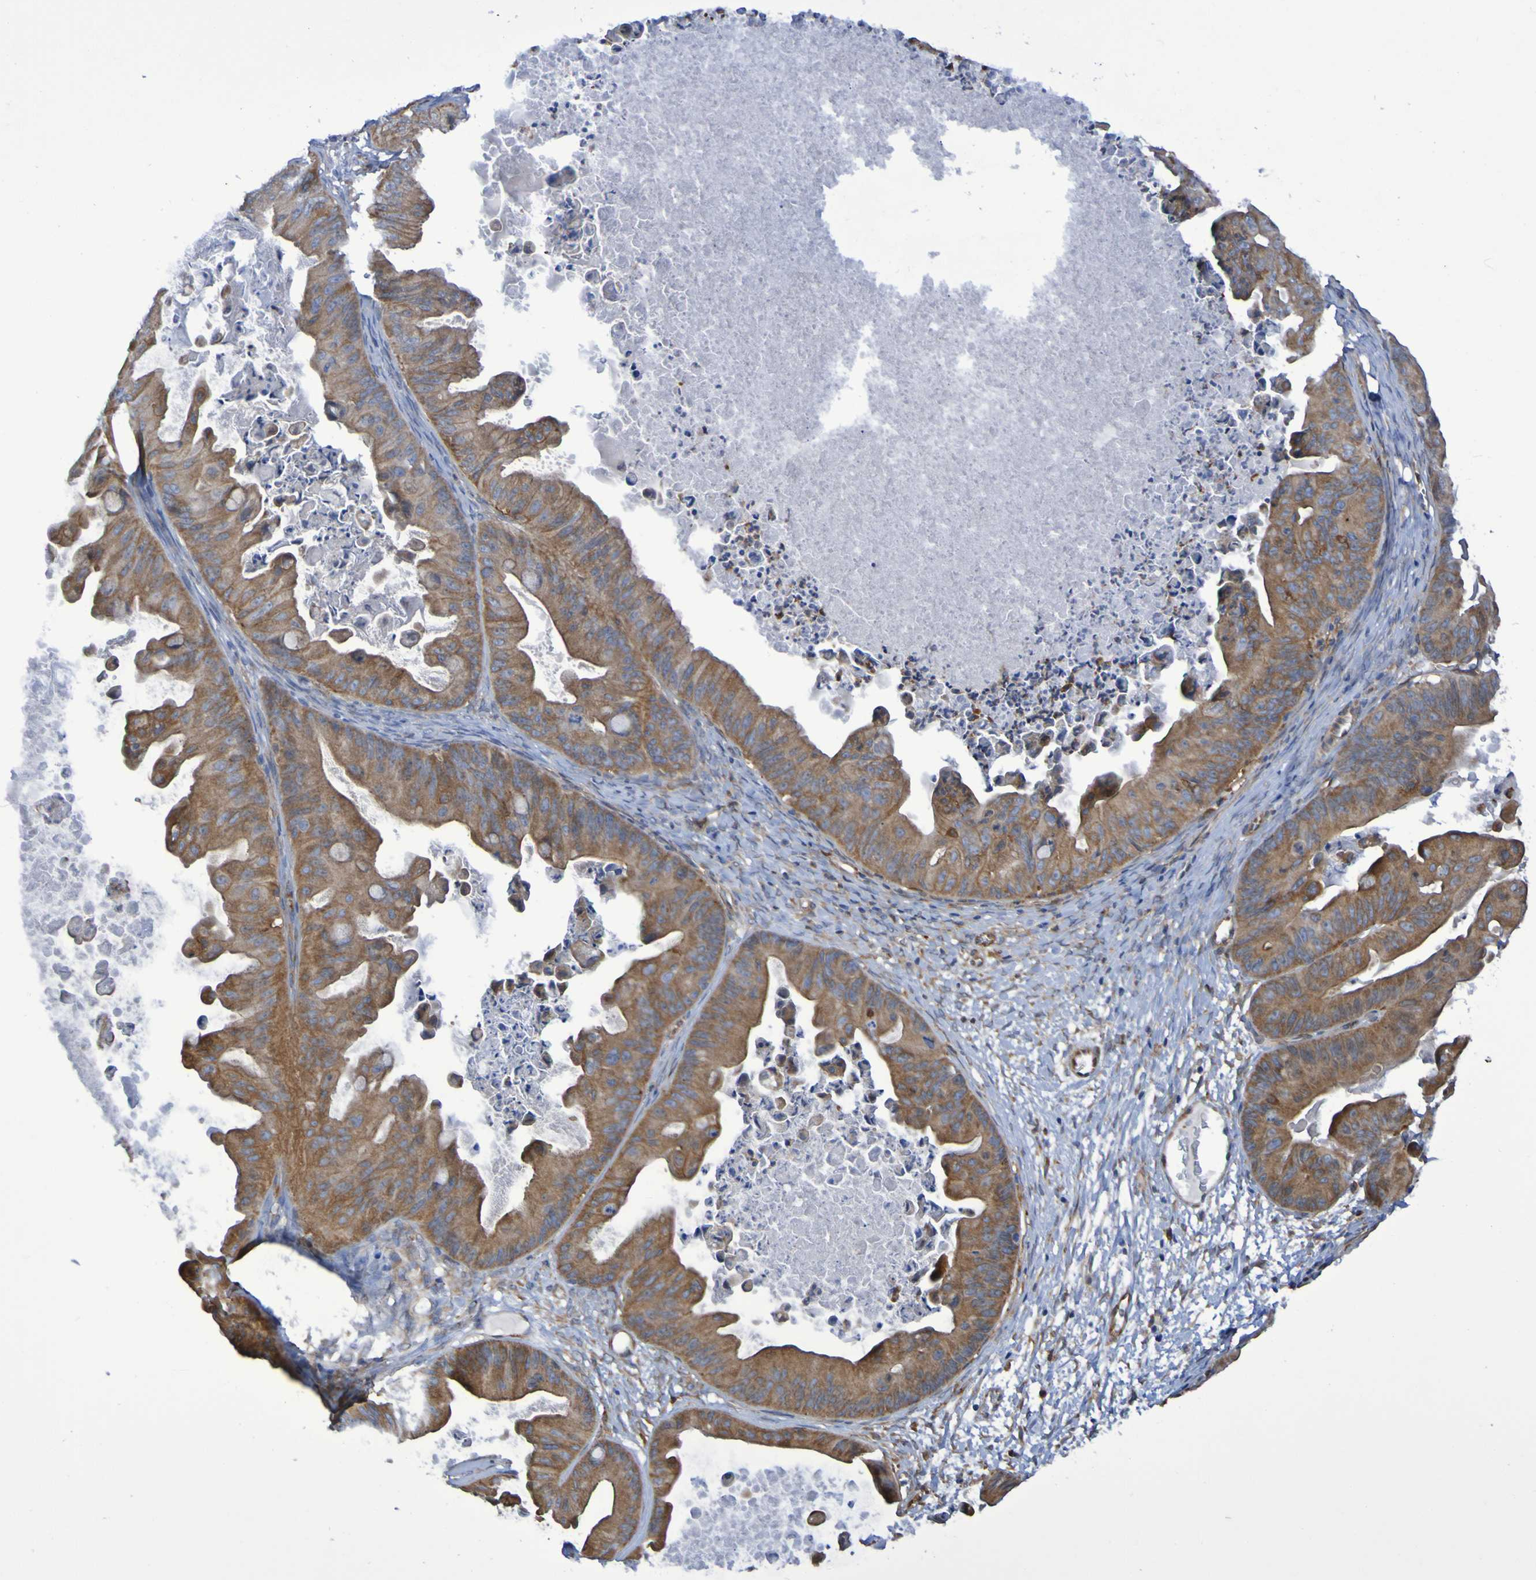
{"staining": {"intensity": "moderate", "quantity": ">75%", "location": "cytoplasmic/membranous"}, "tissue": "ovarian cancer", "cell_type": "Tumor cells", "image_type": "cancer", "snomed": [{"axis": "morphology", "description": "Cystadenocarcinoma, mucinous, NOS"}, {"axis": "topography", "description": "Ovary"}], "caption": "This micrograph exhibits immunohistochemistry (IHC) staining of ovarian cancer, with medium moderate cytoplasmic/membranous expression in about >75% of tumor cells.", "gene": "SCRG1", "patient": {"sex": "female", "age": 37}}